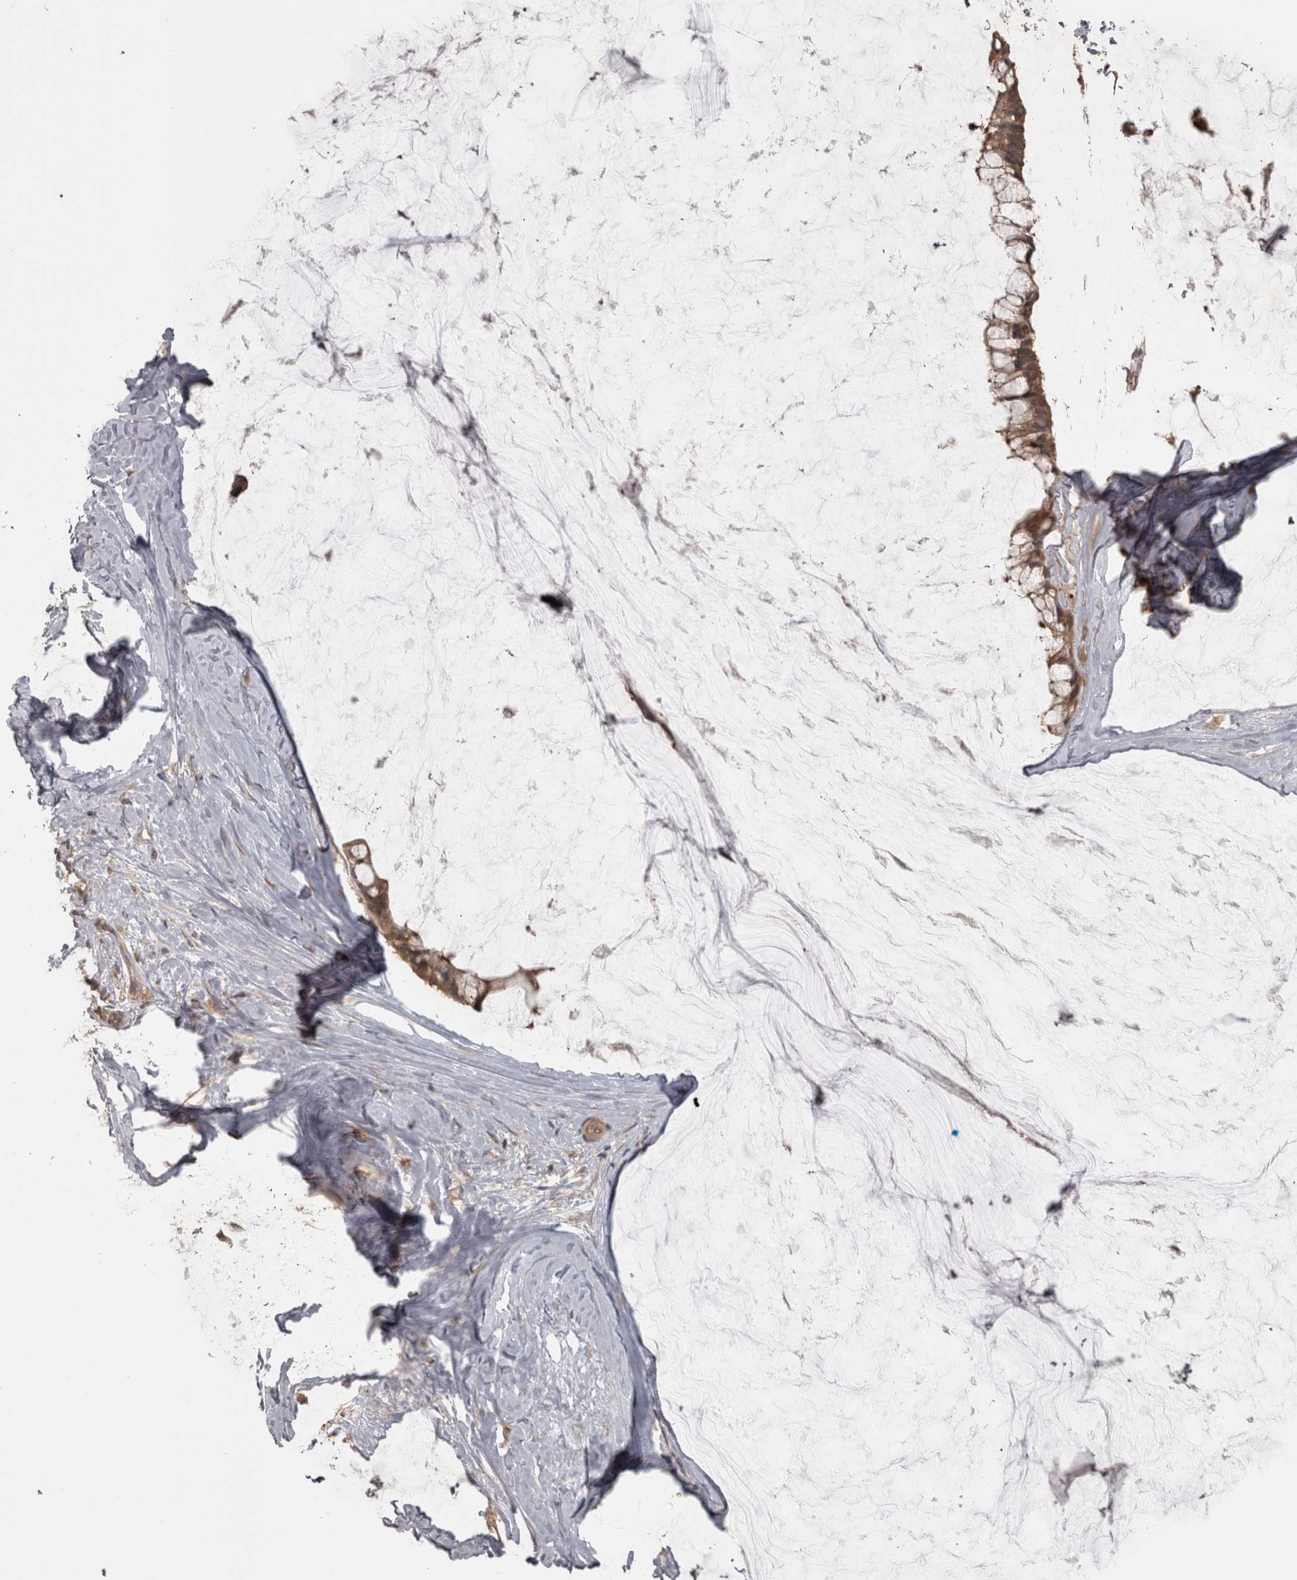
{"staining": {"intensity": "moderate", "quantity": ">75%", "location": "cytoplasmic/membranous"}, "tissue": "ovarian cancer", "cell_type": "Tumor cells", "image_type": "cancer", "snomed": [{"axis": "morphology", "description": "Cystadenocarcinoma, mucinous, NOS"}, {"axis": "topography", "description": "Ovary"}], "caption": "Immunohistochemical staining of ovarian mucinous cystadenocarcinoma displays moderate cytoplasmic/membranous protein staining in about >75% of tumor cells.", "gene": "MICU3", "patient": {"sex": "female", "age": 39}}